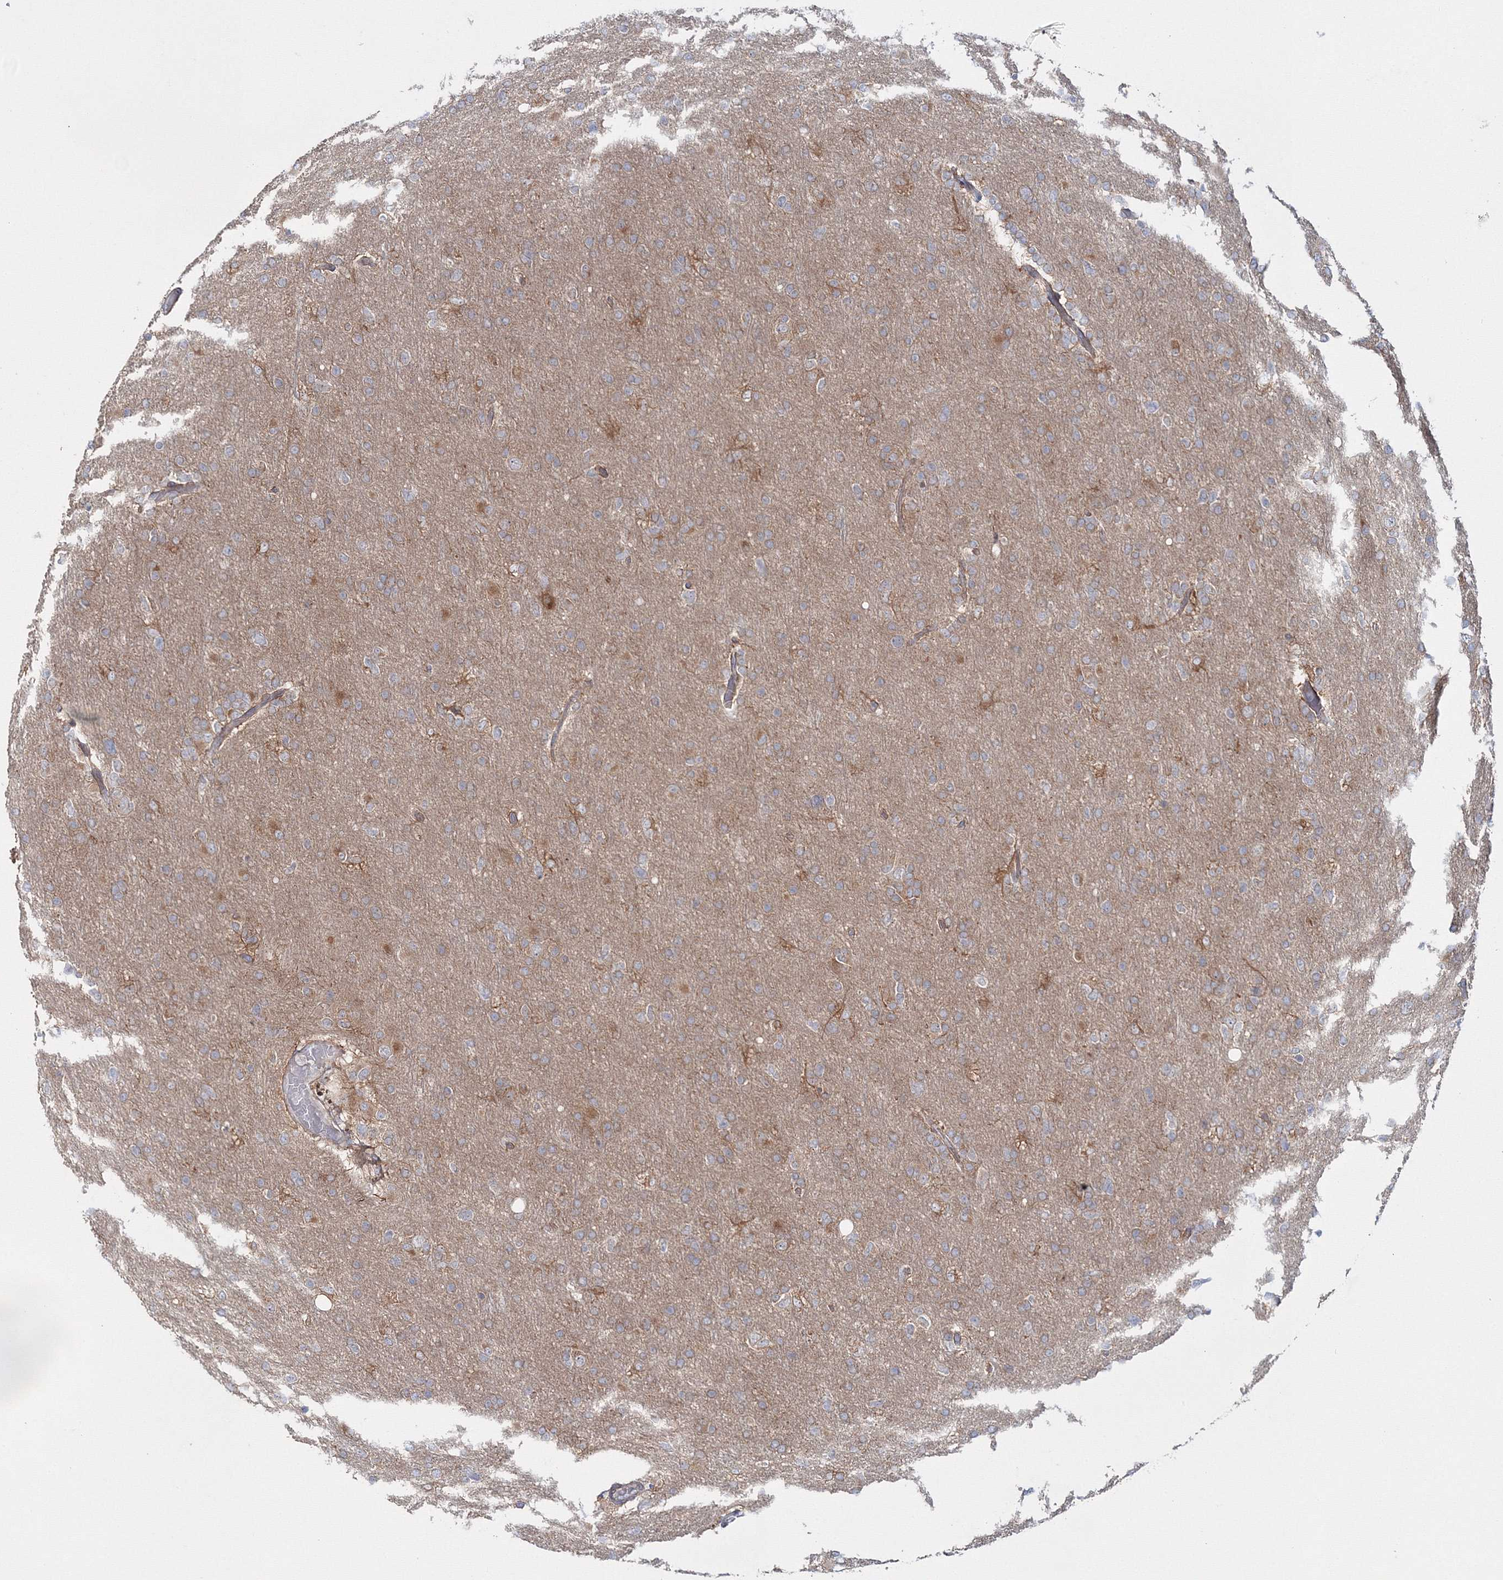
{"staining": {"intensity": "moderate", "quantity": "<25%", "location": "cytoplasmic/membranous"}, "tissue": "glioma", "cell_type": "Tumor cells", "image_type": "cancer", "snomed": [{"axis": "morphology", "description": "Glioma, malignant, High grade"}, {"axis": "topography", "description": "Cerebral cortex"}], "caption": "Protein expression analysis of glioma reveals moderate cytoplasmic/membranous staining in approximately <25% of tumor cells.", "gene": "IPMK", "patient": {"sex": "female", "age": 36}}